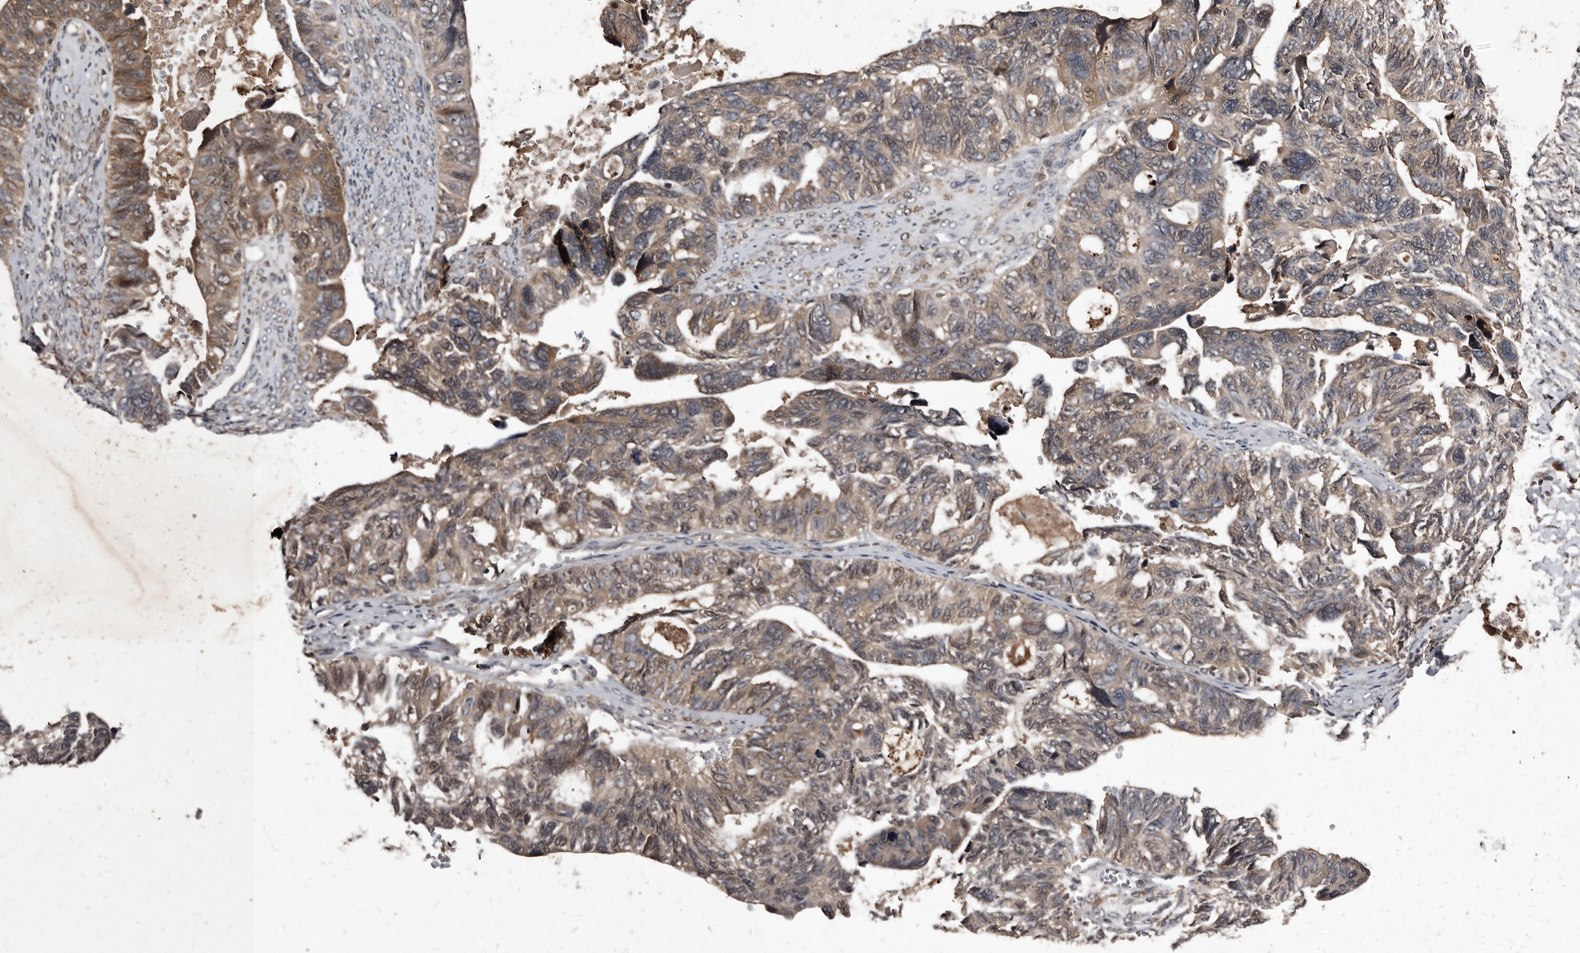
{"staining": {"intensity": "moderate", "quantity": ">75%", "location": "cytoplasmic/membranous"}, "tissue": "ovarian cancer", "cell_type": "Tumor cells", "image_type": "cancer", "snomed": [{"axis": "morphology", "description": "Cystadenocarcinoma, serous, NOS"}, {"axis": "topography", "description": "Ovary"}], "caption": "This is an image of immunohistochemistry staining of ovarian cancer, which shows moderate positivity in the cytoplasmic/membranous of tumor cells.", "gene": "PMVK", "patient": {"sex": "female", "age": 79}}